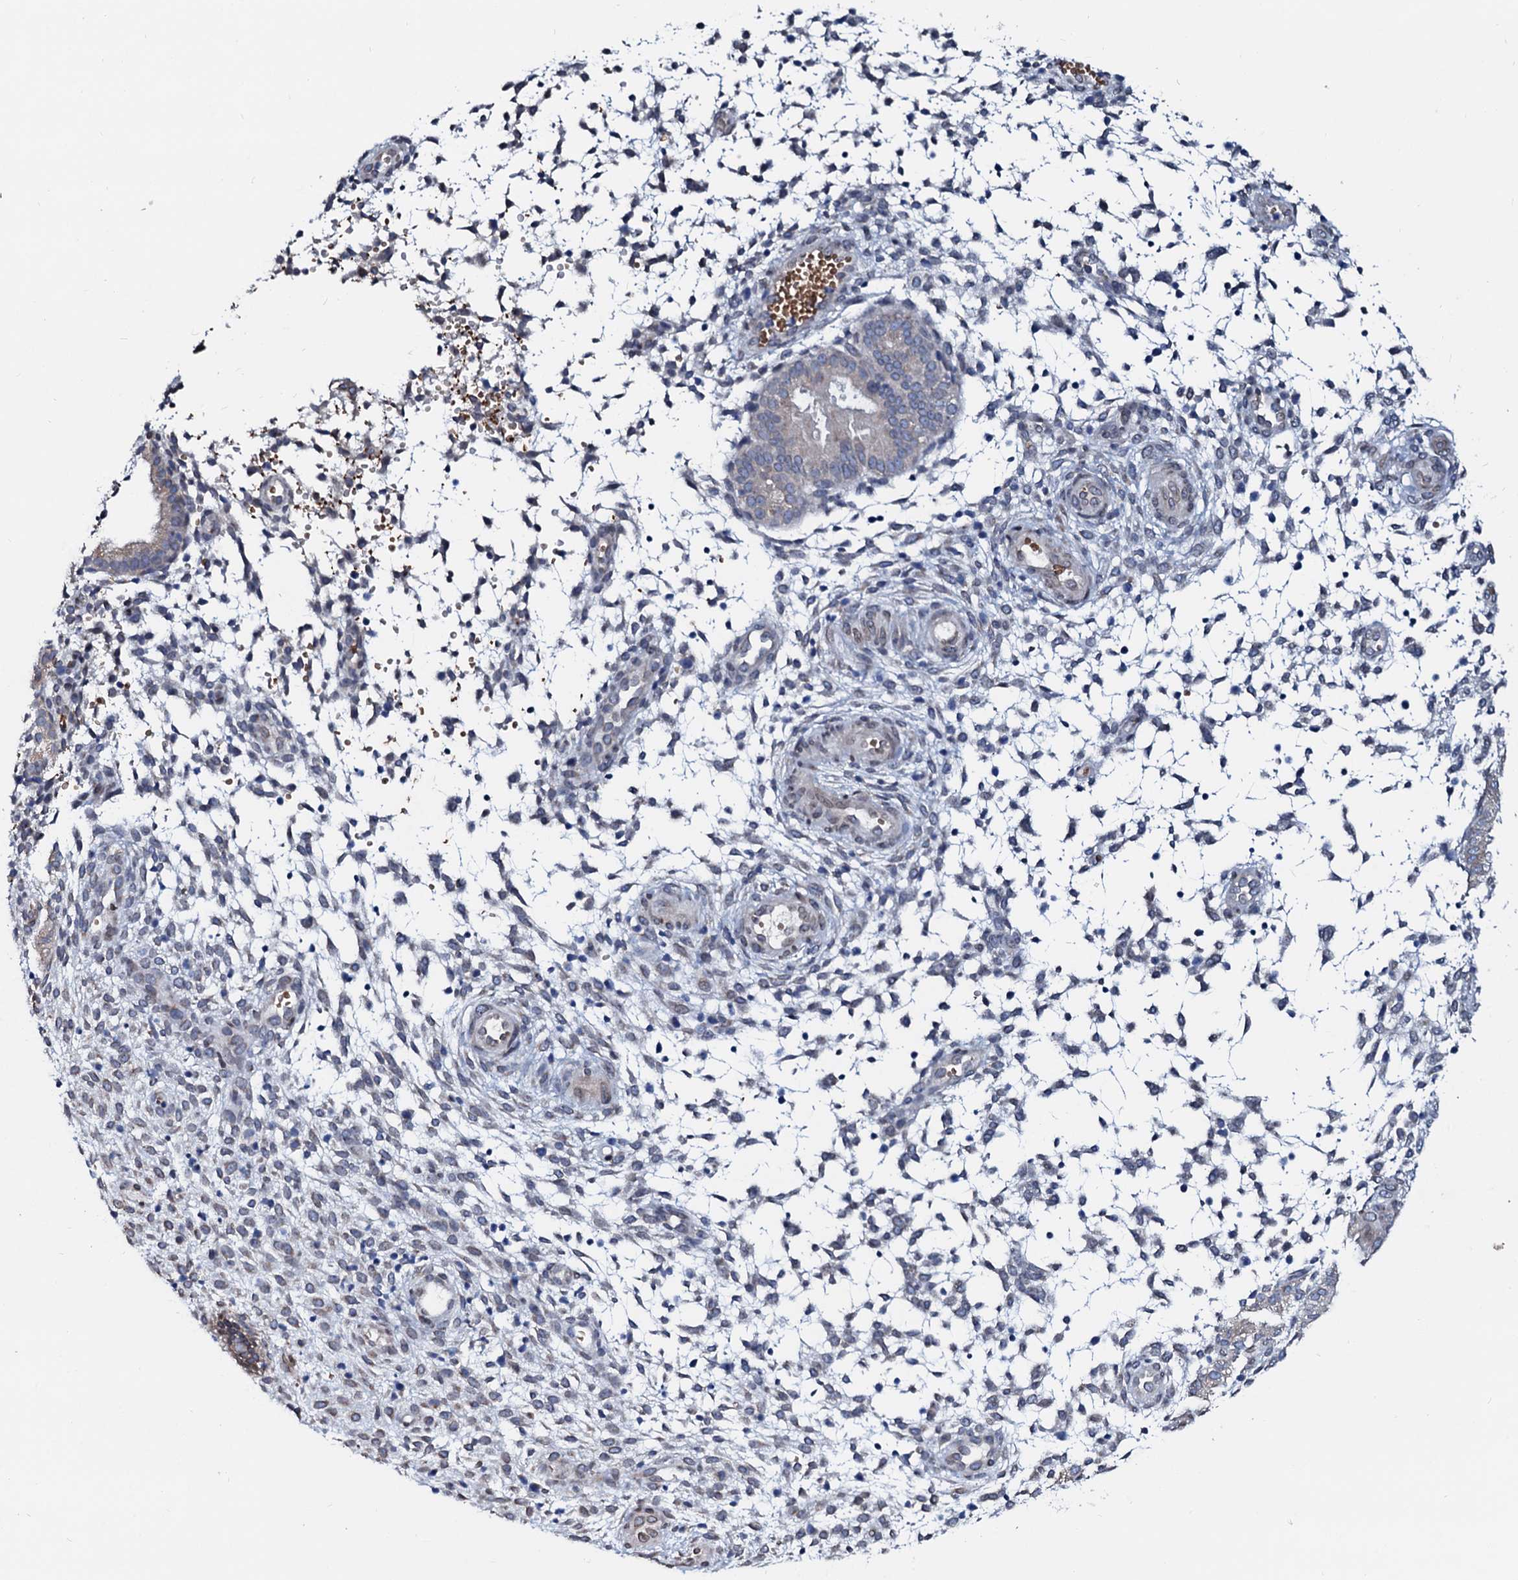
{"staining": {"intensity": "negative", "quantity": "none", "location": "none"}, "tissue": "endometrium", "cell_type": "Cells in endometrial stroma", "image_type": "normal", "snomed": [{"axis": "morphology", "description": "Normal tissue, NOS"}, {"axis": "topography", "description": "Endometrium"}], "caption": "Endometrium was stained to show a protein in brown. There is no significant expression in cells in endometrial stroma. The staining is performed using DAB (3,3'-diaminobenzidine) brown chromogen with nuclei counter-stained in using hematoxylin.", "gene": "NRP2", "patient": {"sex": "female", "age": 33}}